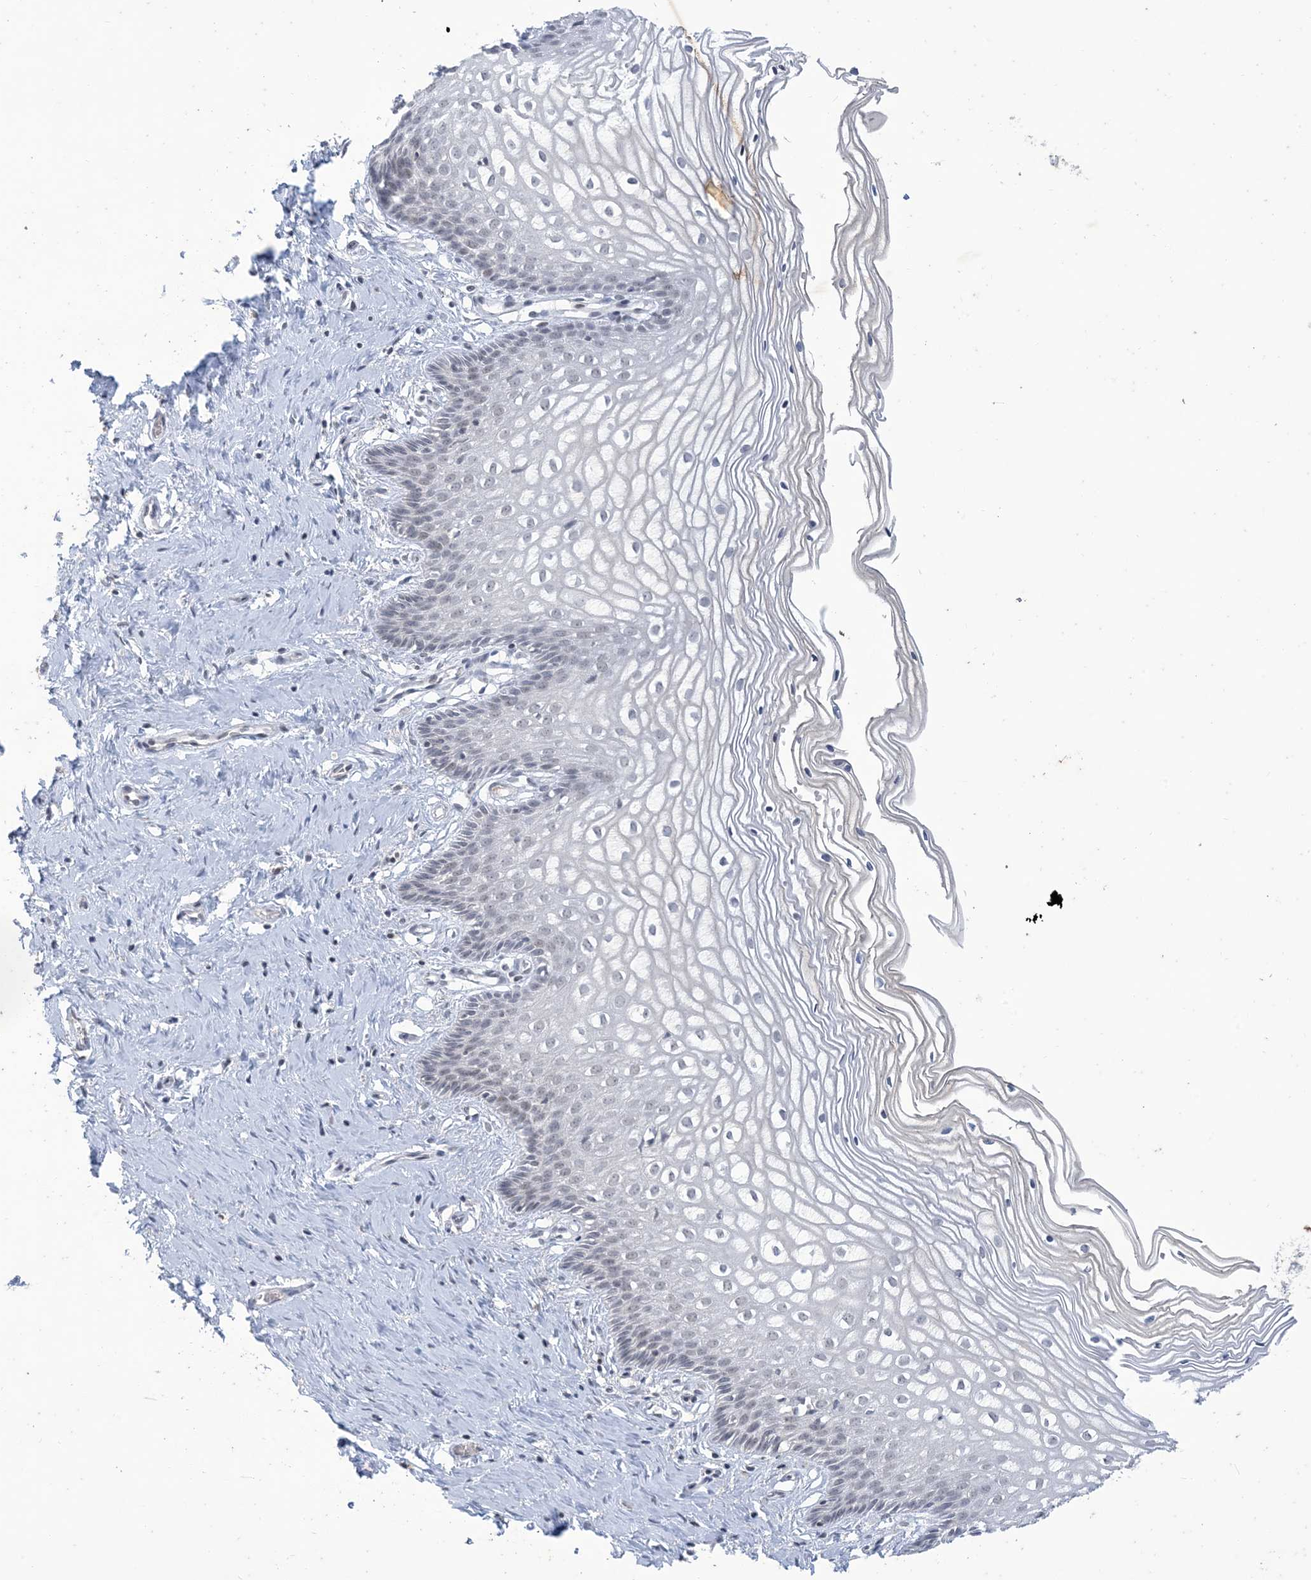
{"staining": {"intensity": "weak", "quantity": "<25%", "location": "nuclear"}, "tissue": "cervix", "cell_type": "Glandular cells", "image_type": "normal", "snomed": [{"axis": "morphology", "description": "Normal tissue, NOS"}, {"axis": "topography", "description": "Cervix"}], "caption": "A micrograph of cervix stained for a protein exhibits no brown staining in glandular cells.", "gene": "ZNF674", "patient": {"sex": "female", "age": 33}}